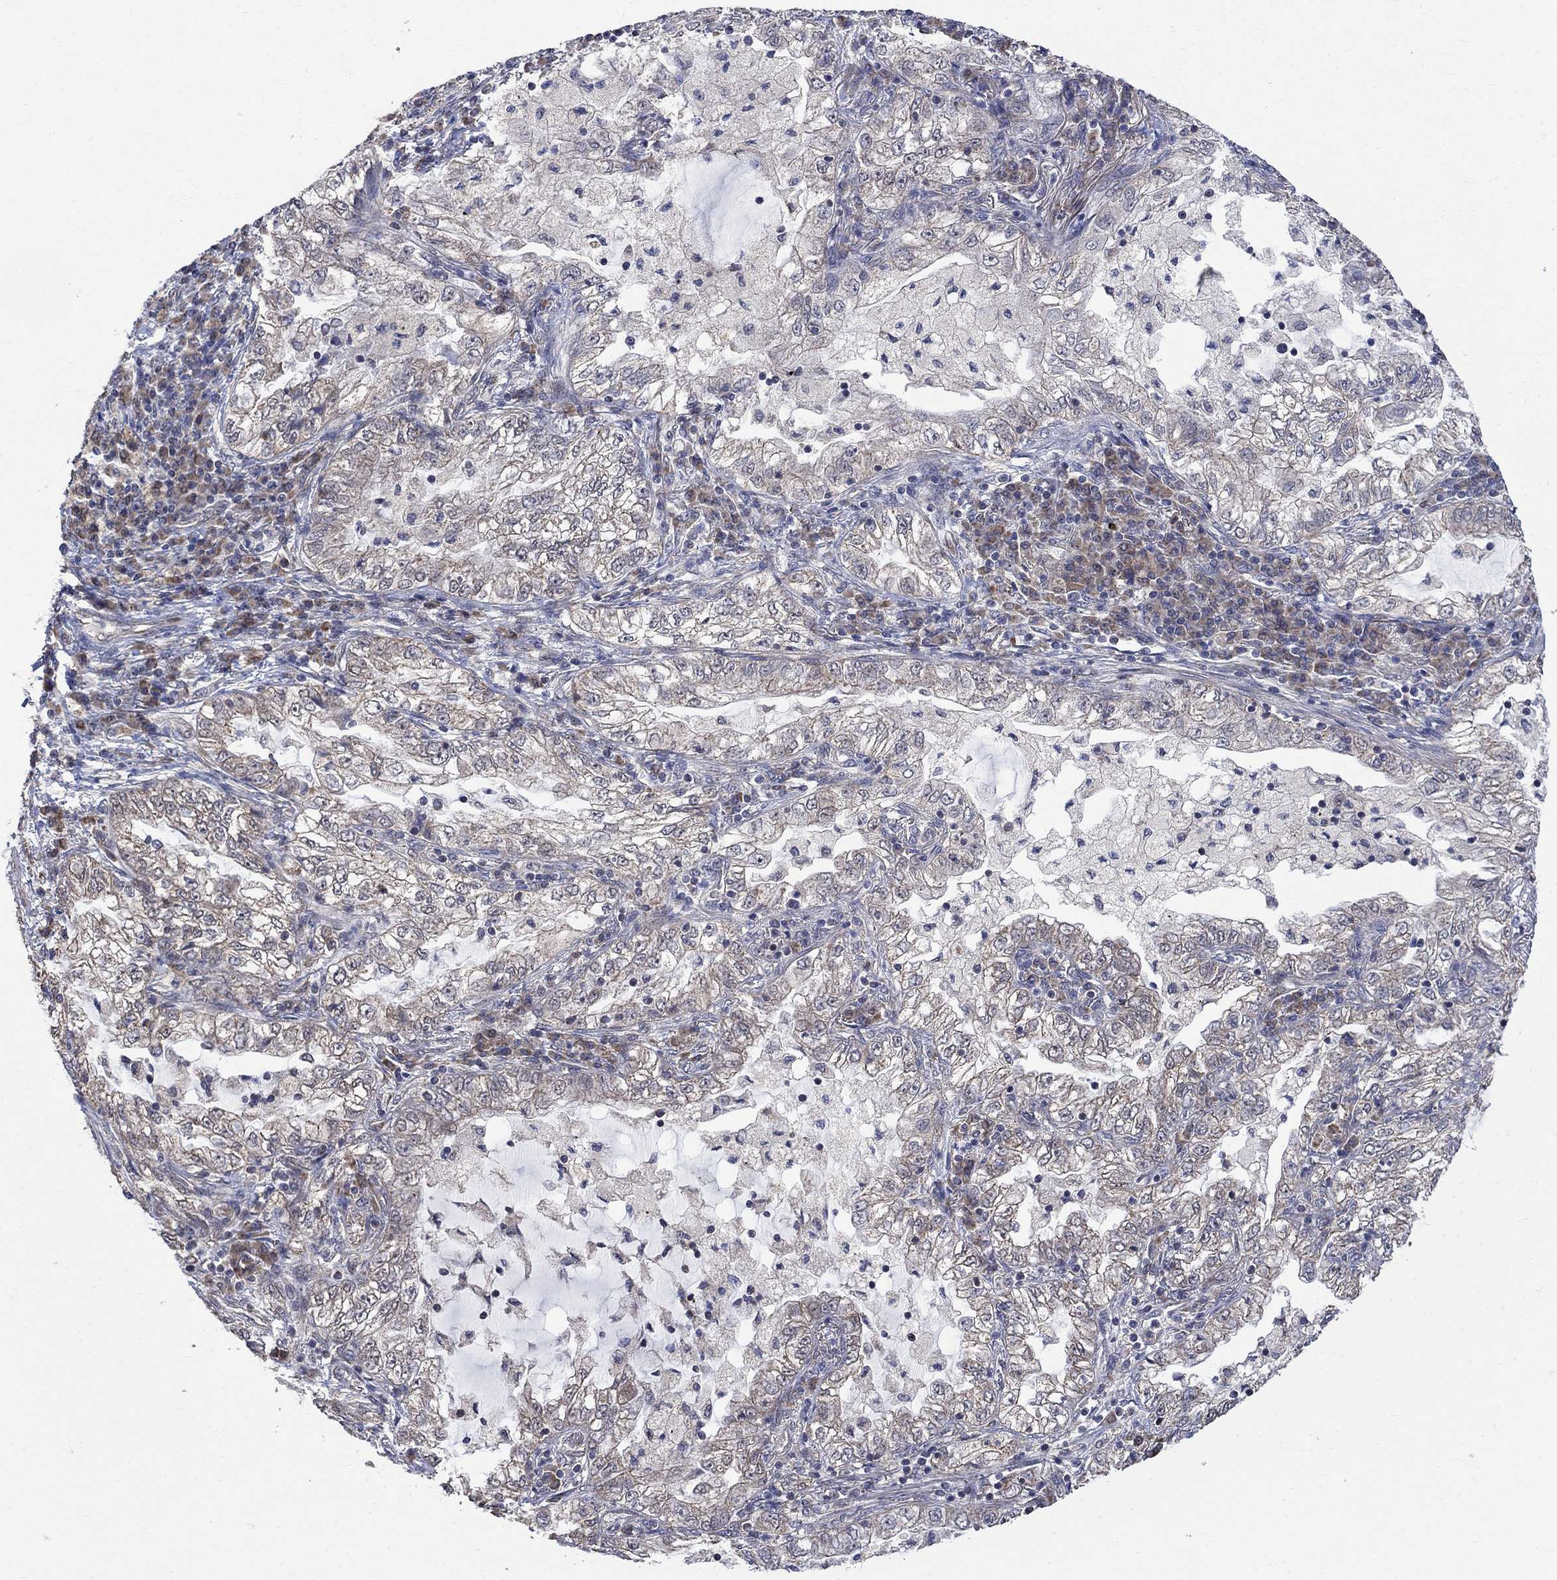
{"staining": {"intensity": "negative", "quantity": "none", "location": "none"}, "tissue": "lung cancer", "cell_type": "Tumor cells", "image_type": "cancer", "snomed": [{"axis": "morphology", "description": "Adenocarcinoma, NOS"}, {"axis": "topography", "description": "Lung"}], "caption": "High power microscopy histopathology image of an IHC histopathology image of lung cancer (adenocarcinoma), revealing no significant staining in tumor cells. Nuclei are stained in blue.", "gene": "ANKRA2", "patient": {"sex": "female", "age": 73}}